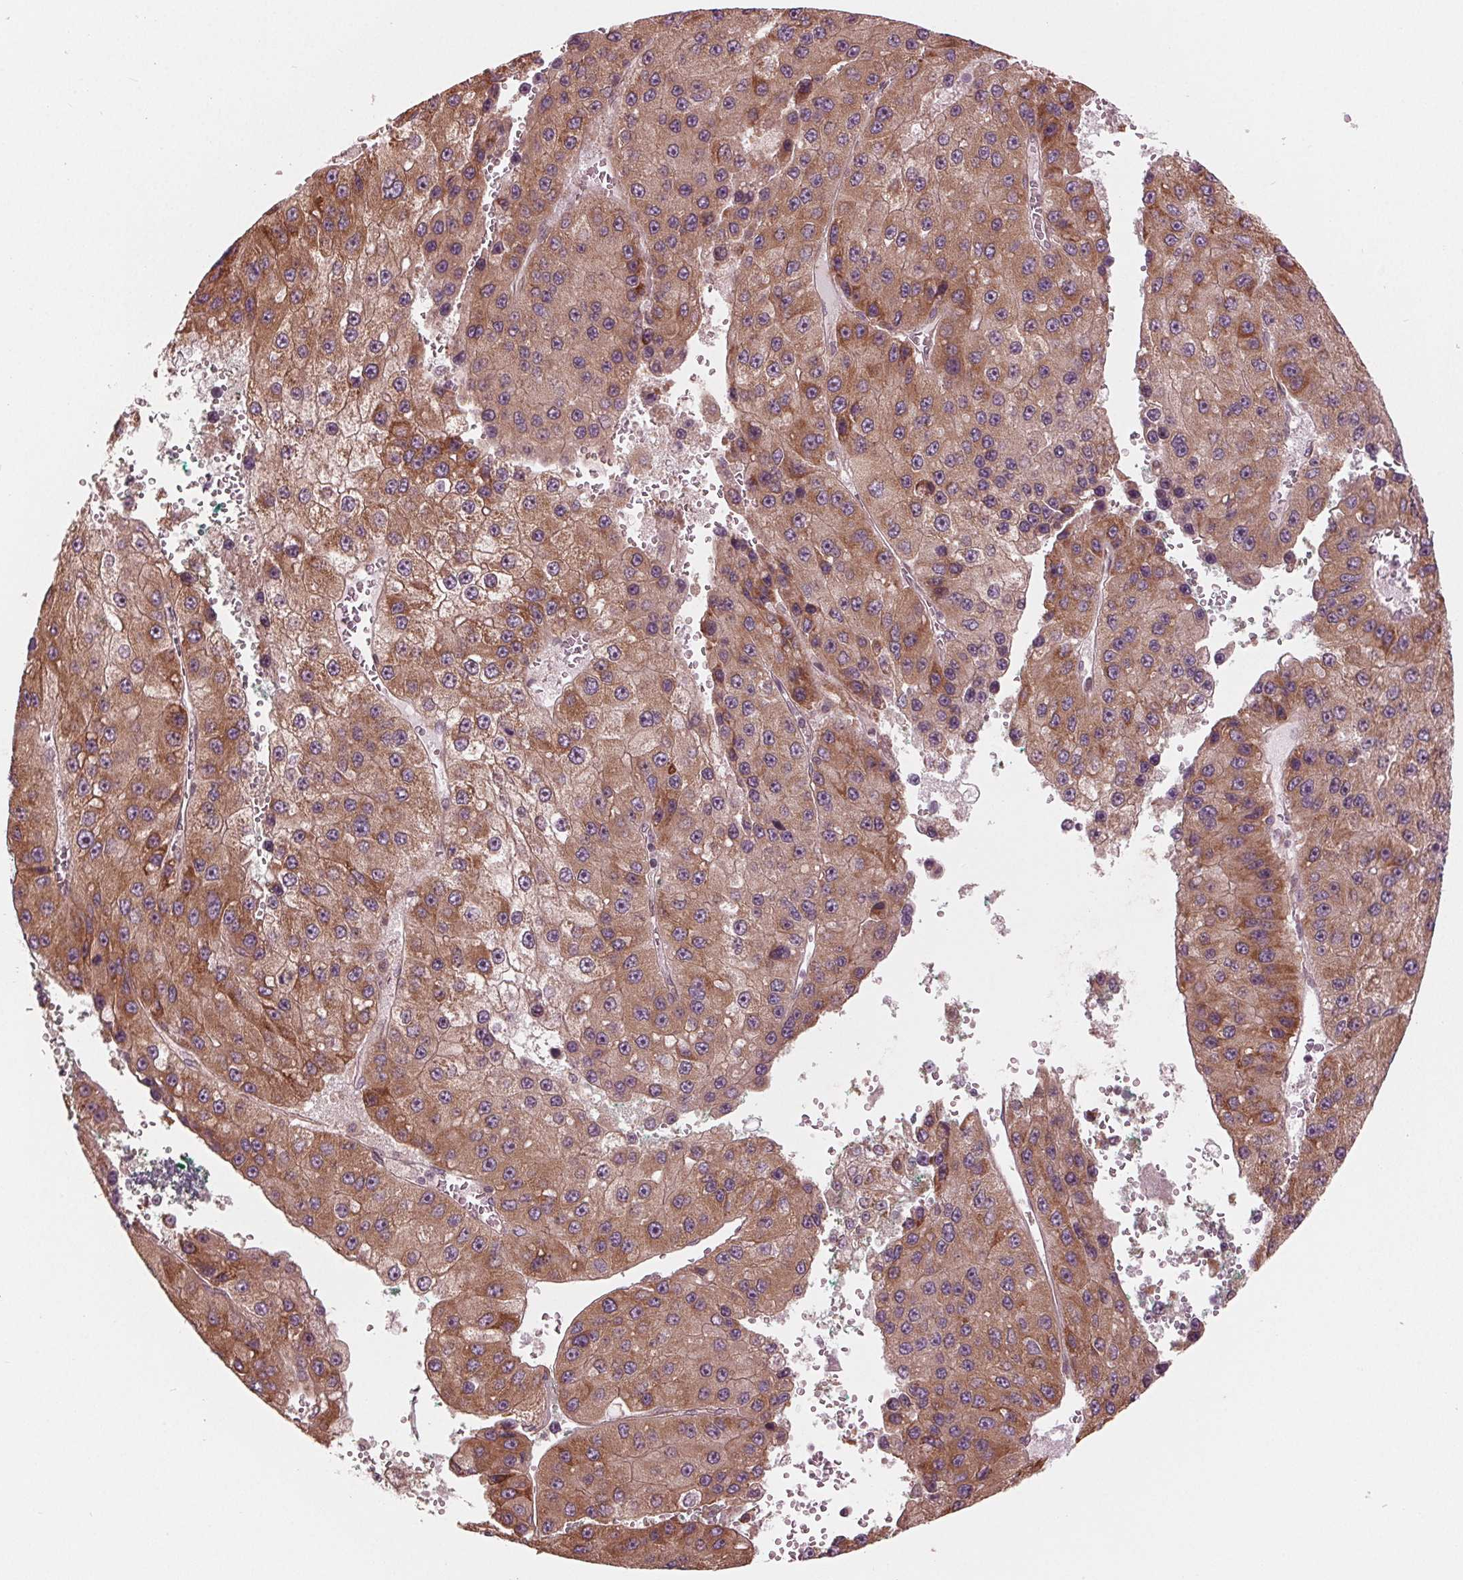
{"staining": {"intensity": "moderate", "quantity": ">75%", "location": "cytoplasmic/membranous"}, "tissue": "liver cancer", "cell_type": "Tumor cells", "image_type": "cancer", "snomed": [{"axis": "morphology", "description": "Carcinoma, Hepatocellular, NOS"}, {"axis": "topography", "description": "Liver"}], "caption": "This is an image of IHC staining of liver hepatocellular carcinoma, which shows moderate staining in the cytoplasmic/membranous of tumor cells.", "gene": "CMIP", "patient": {"sex": "female", "age": 73}}